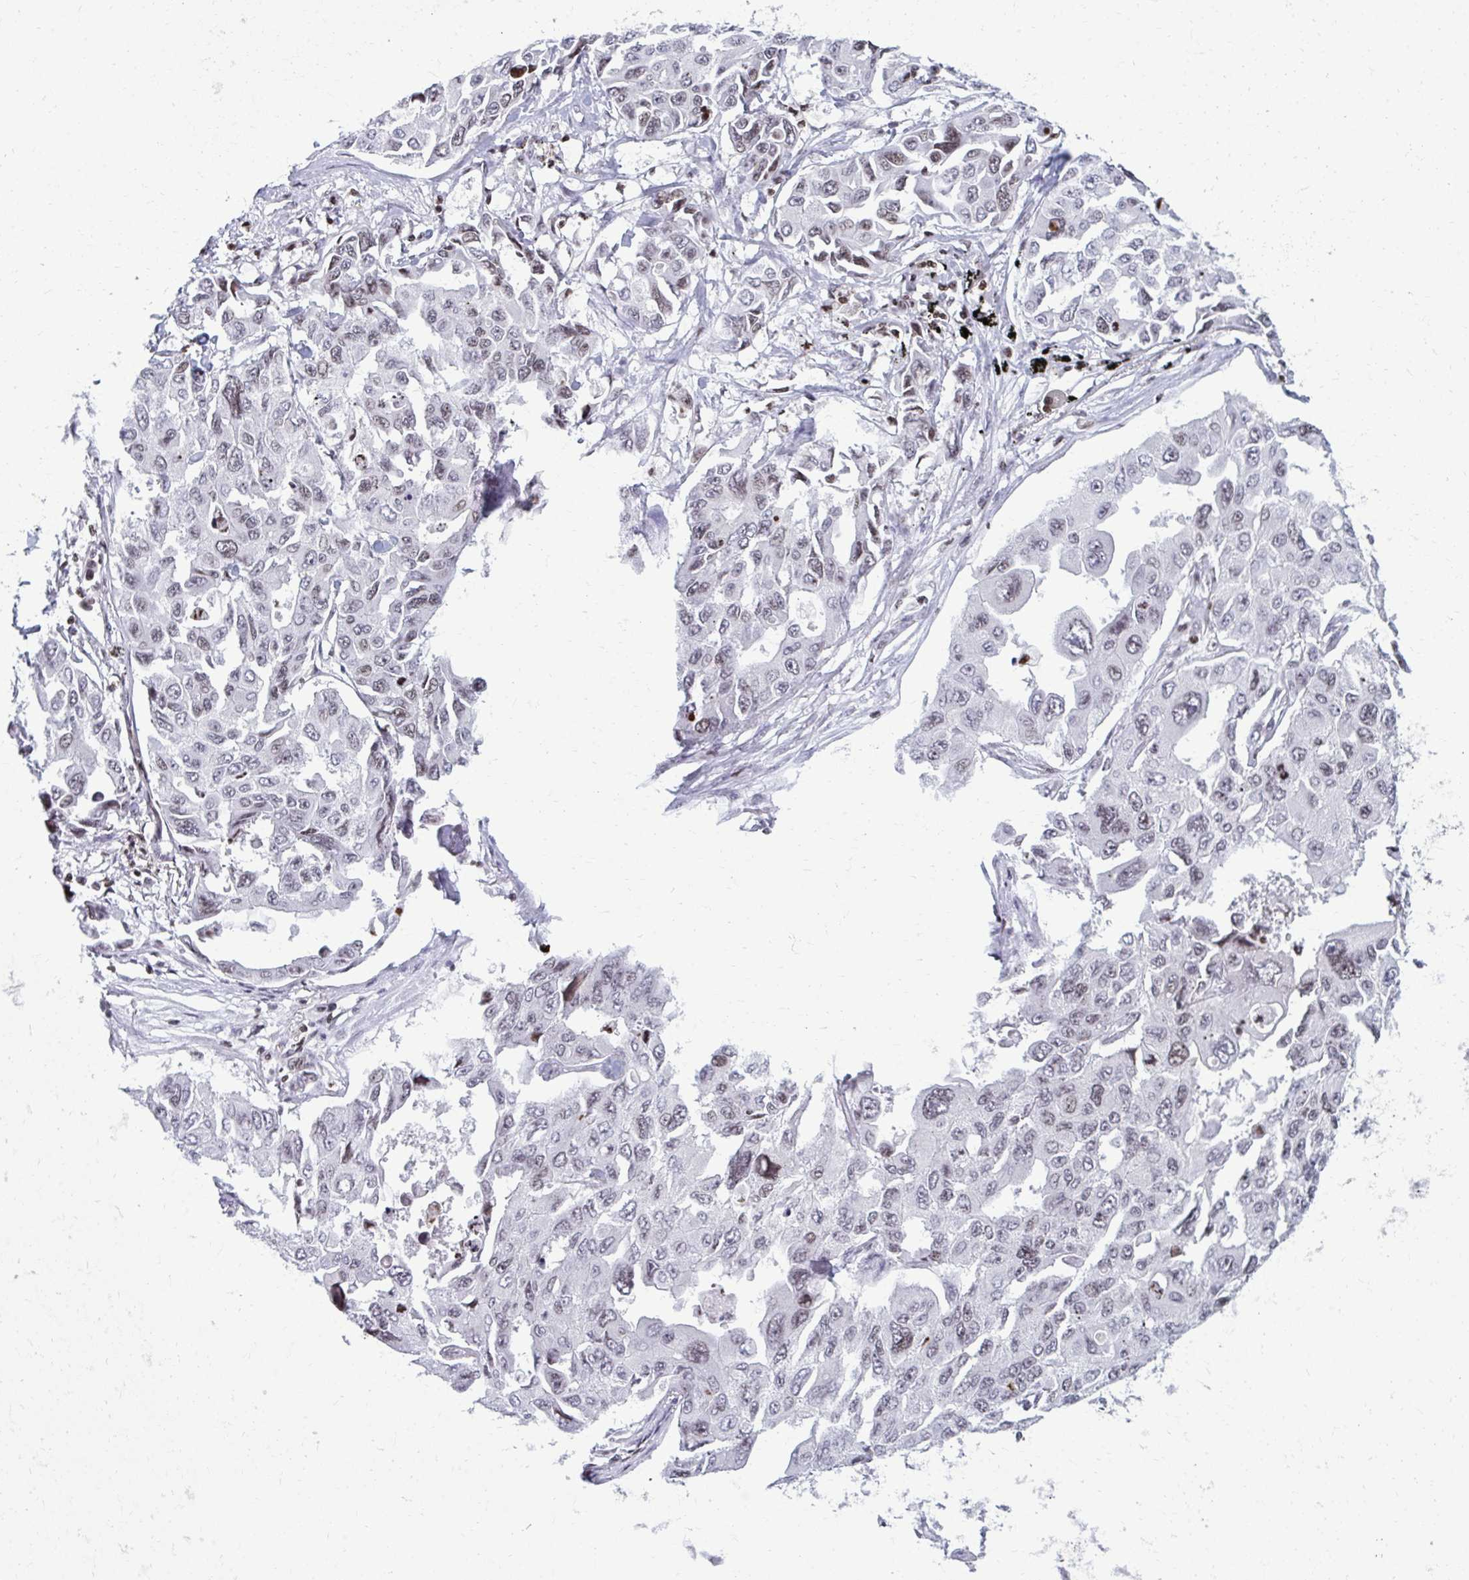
{"staining": {"intensity": "weak", "quantity": "25%-75%", "location": "nuclear"}, "tissue": "lung cancer", "cell_type": "Tumor cells", "image_type": "cancer", "snomed": [{"axis": "morphology", "description": "Adenocarcinoma, NOS"}, {"axis": "topography", "description": "Lung"}], "caption": "The micrograph shows staining of lung cancer, revealing weak nuclear protein positivity (brown color) within tumor cells.", "gene": "AP5M1", "patient": {"sex": "male", "age": 64}}